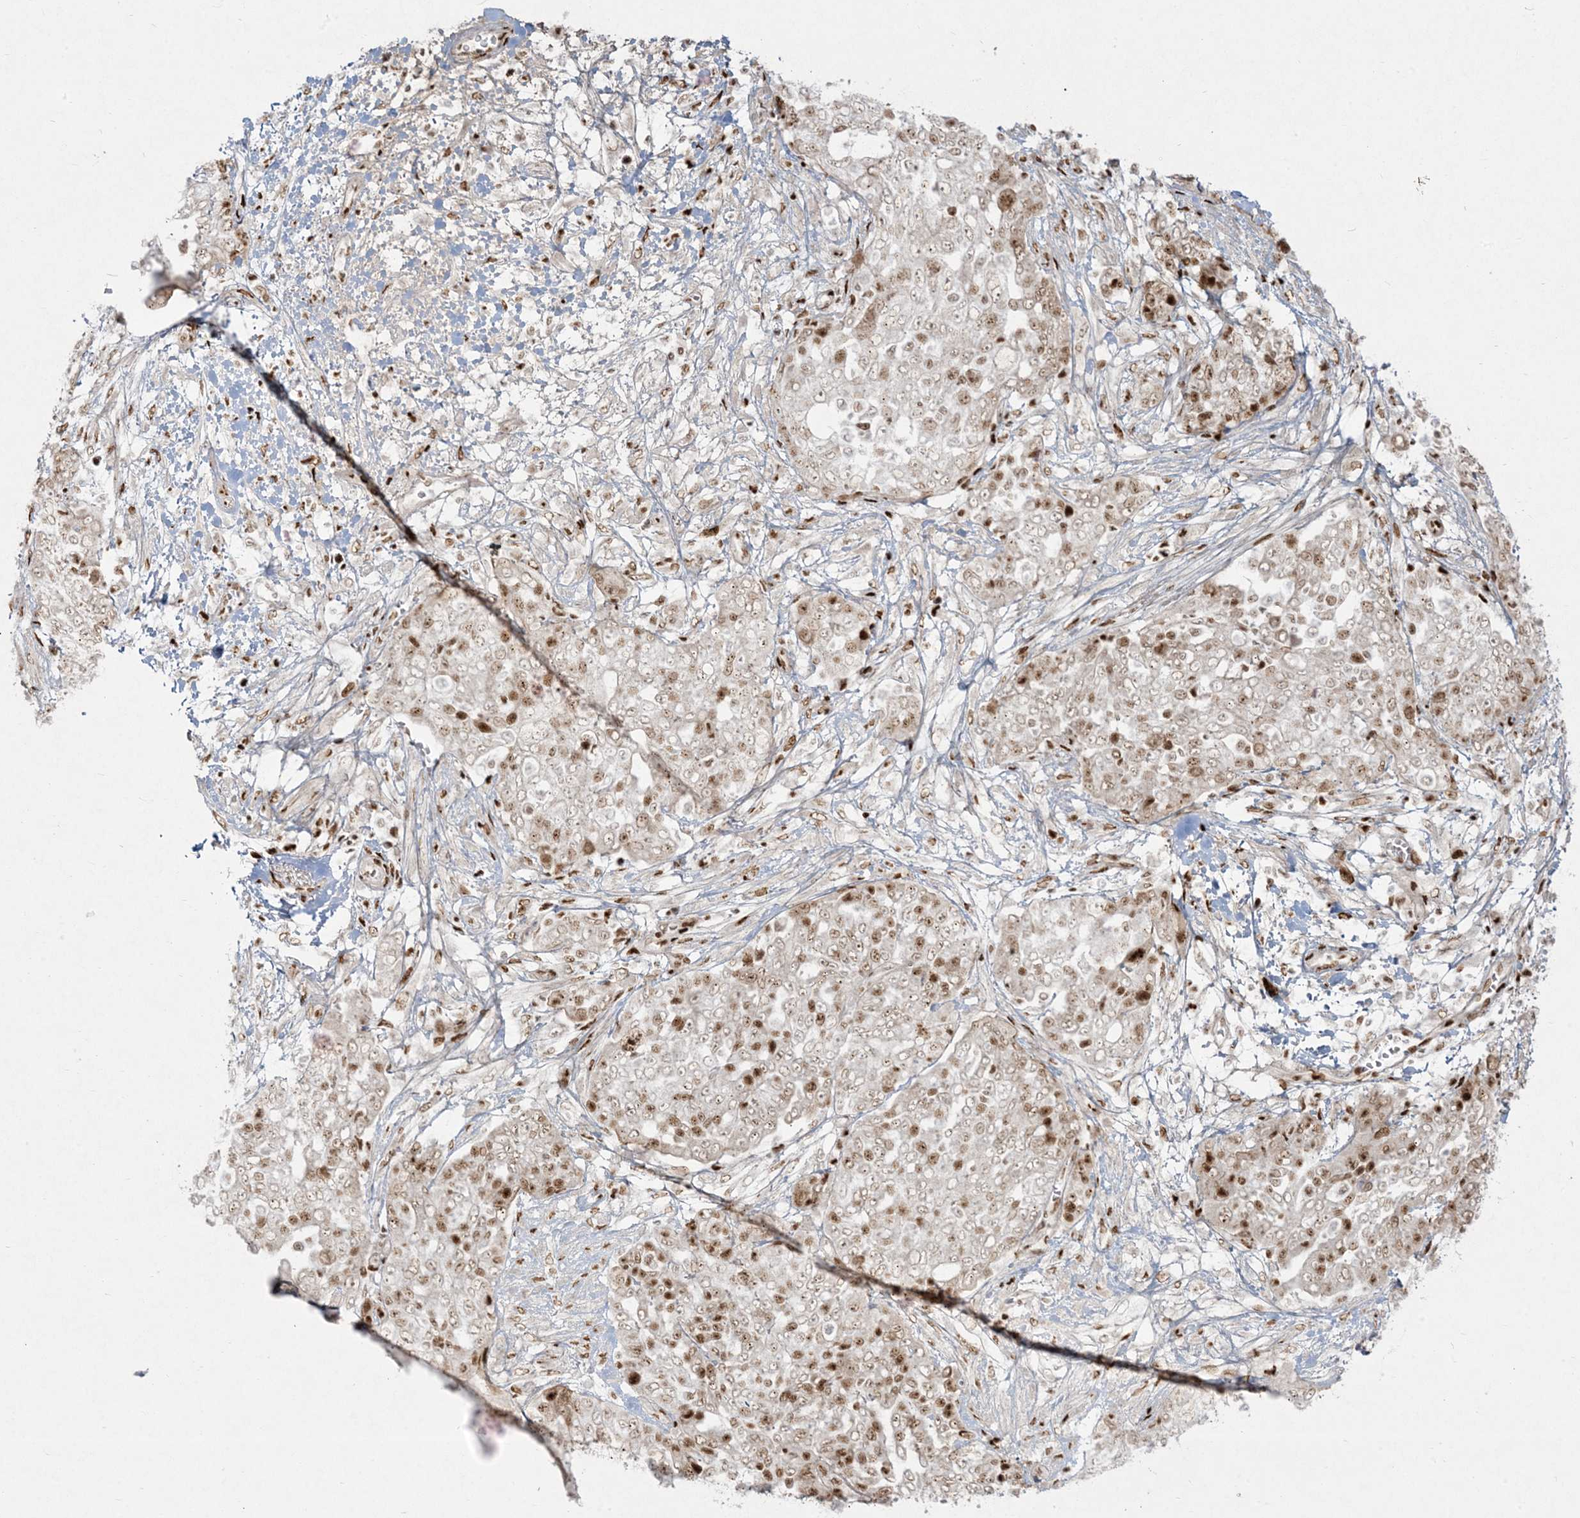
{"staining": {"intensity": "moderate", "quantity": "25%-75%", "location": "nuclear"}, "tissue": "ovarian cancer", "cell_type": "Tumor cells", "image_type": "cancer", "snomed": [{"axis": "morphology", "description": "Cystadenocarcinoma, serous, NOS"}, {"axis": "topography", "description": "Soft tissue"}, {"axis": "topography", "description": "Ovary"}], "caption": "Protein expression analysis of human ovarian cancer (serous cystadenocarcinoma) reveals moderate nuclear expression in about 25%-75% of tumor cells.", "gene": "RBM10", "patient": {"sex": "female", "age": 57}}